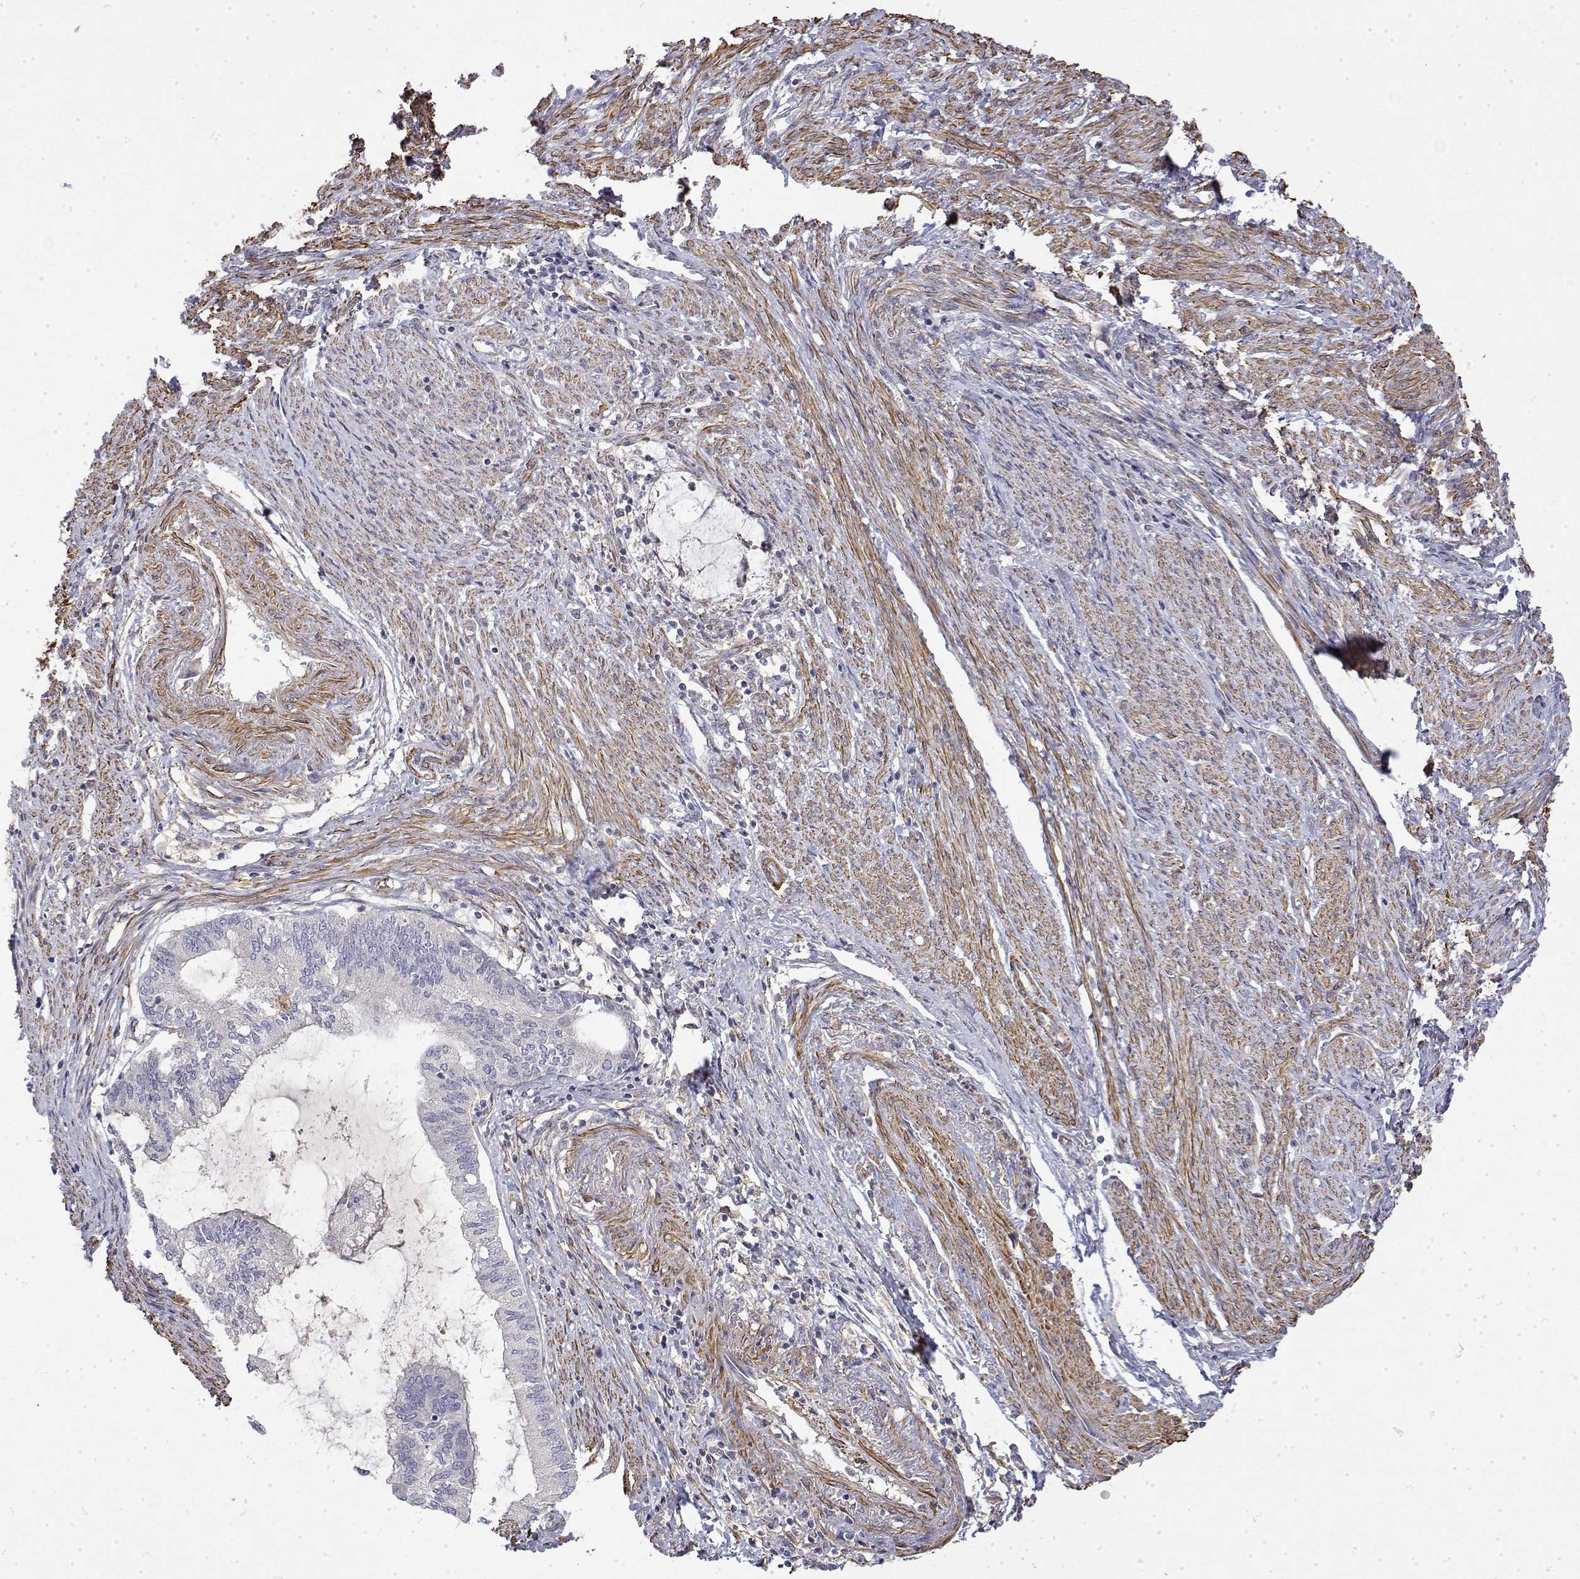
{"staining": {"intensity": "negative", "quantity": "none", "location": "none"}, "tissue": "endometrial cancer", "cell_type": "Tumor cells", "image_type": "cancer", "snomed": [{"axis": "morphology", "description": "Adenocarcinoma, NOS"}, {"axis": "topography", "description": "Endometrium"}], "caption": "The histopathology image shows no significant positivity in tumor cells of adenocarcinoma (endometrial).", "gene": "SOWAHD", "patient": {"sex": "female", "age": 86}}